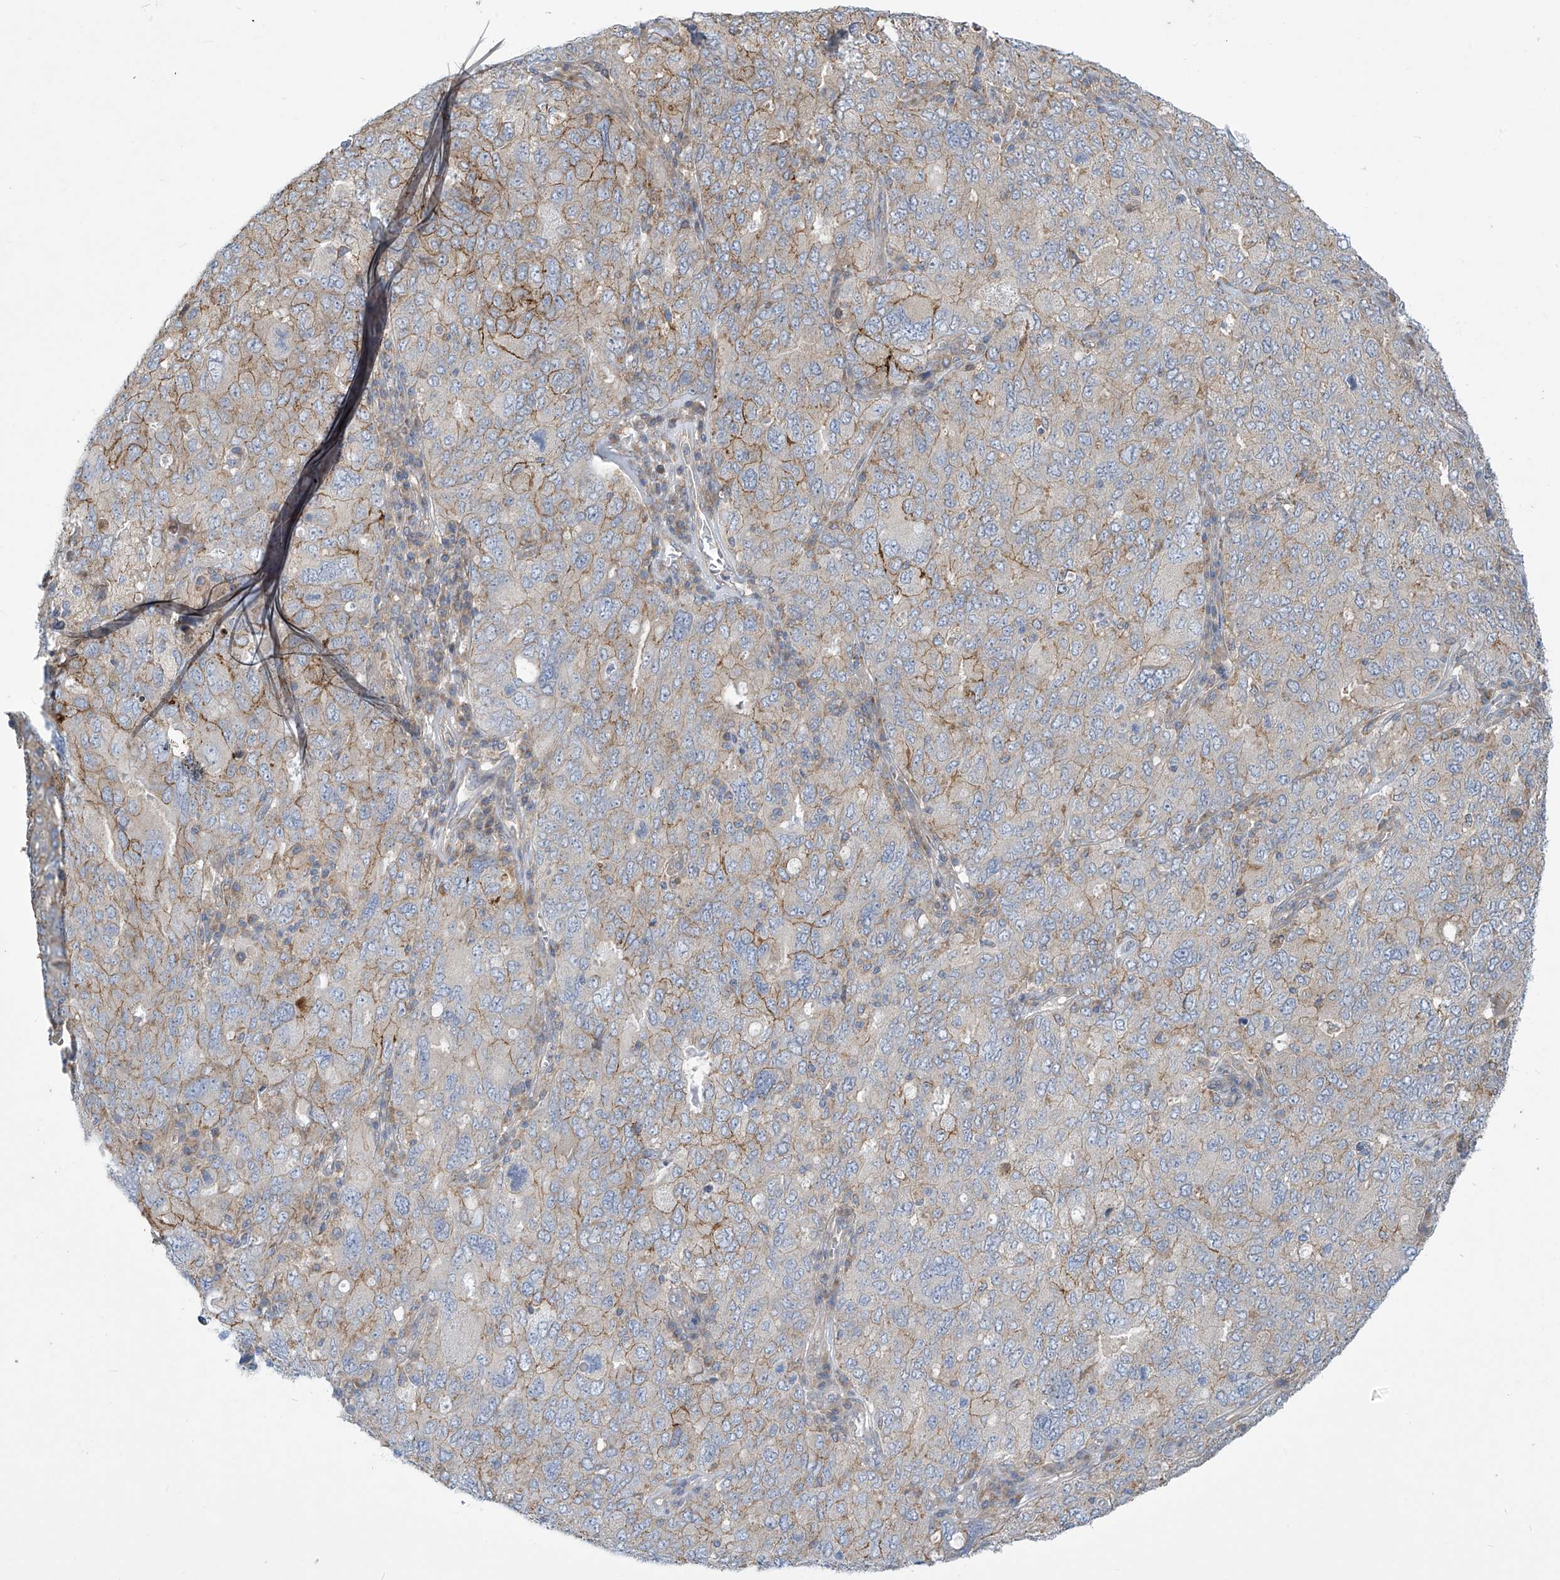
{"staining": {"intensity": "moderate", "quantity": "<25%", "location": "cytoplasmic/membranous"}, "tissue": "ovarian cancer", "cell_type": "Tumor cells", "image_type": "cancer", "snomed": [{"axis": "morphology", "description": "Carcinoma, endometroid"}, {"axis": "topography", "description": "Ovary"}], "caption": "Endometroid carcinoma (ovarian) stained with a brown dye reveals moderate cytoplasmic/membranous positive staining in about <25% of tumor cells.", "gene": "ADAT2", "patient": {"sex": "female", "age": 62}}